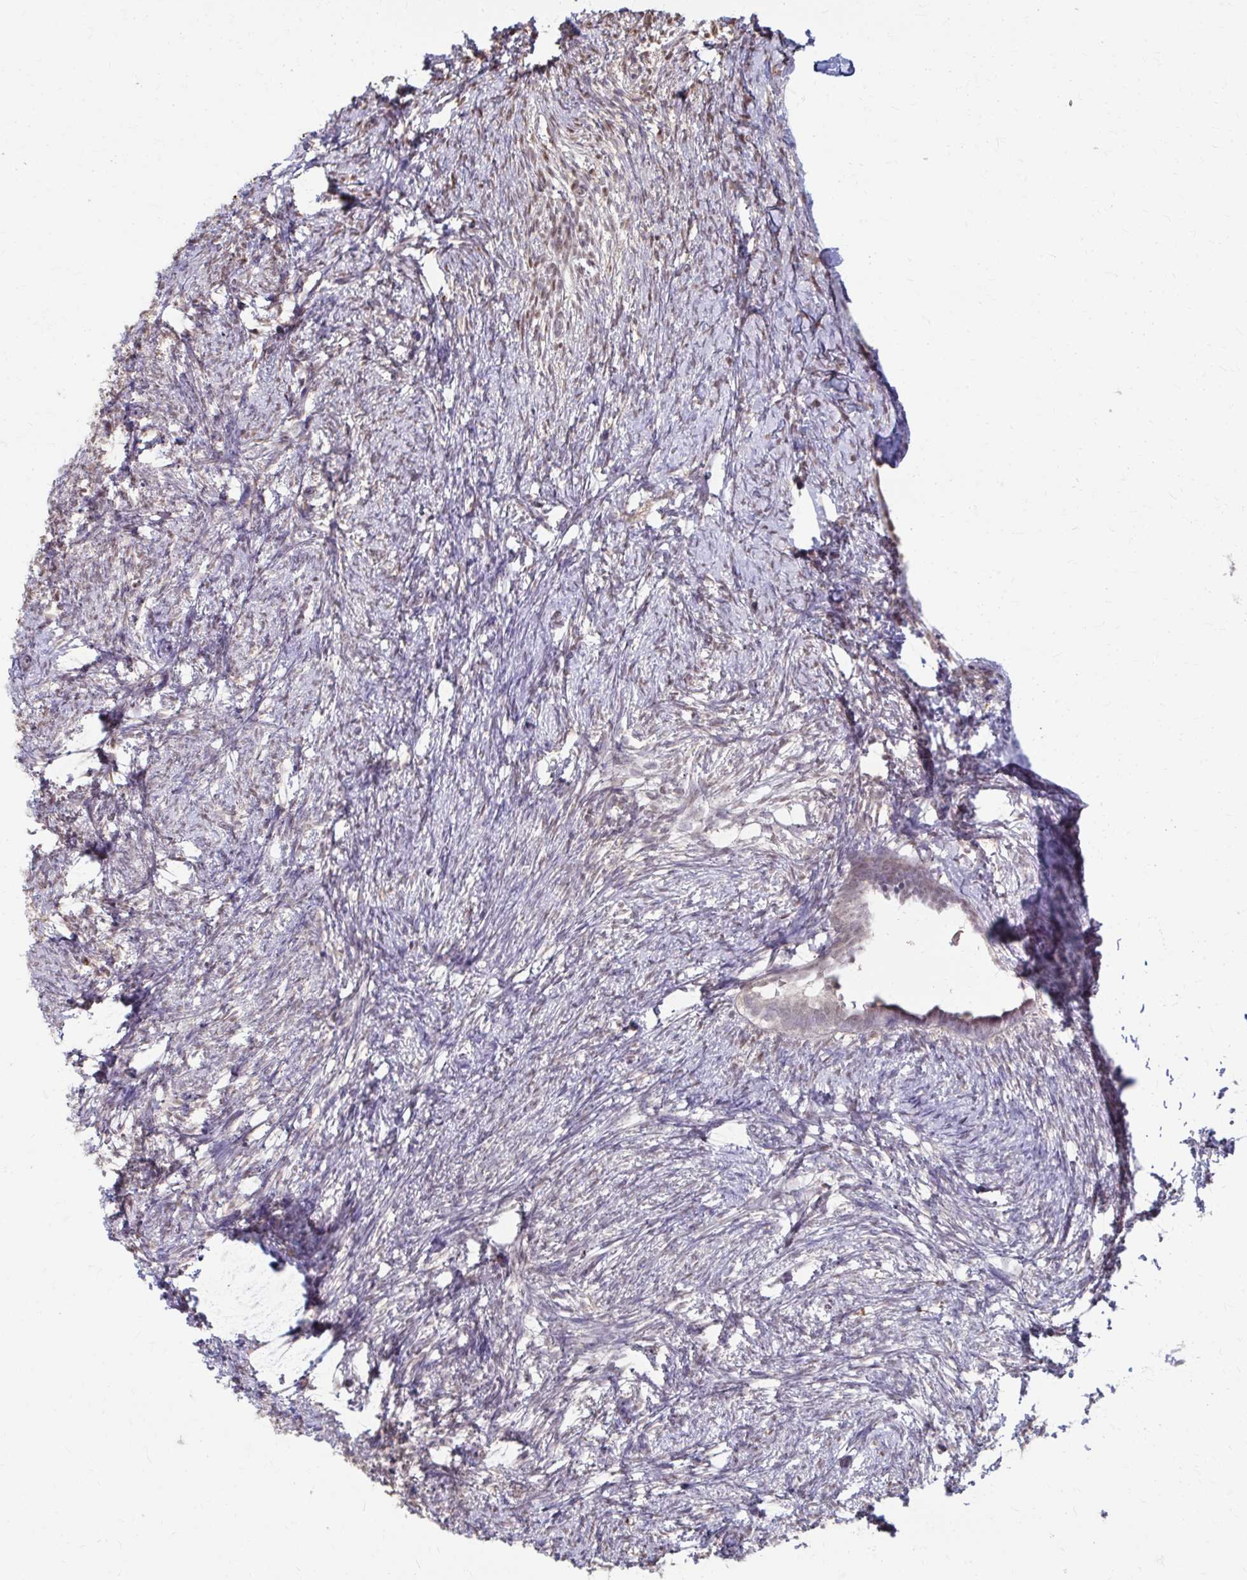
{"staining": {"intensity": "moderate", "quantity": "<25%", "location": "cytoplasmic/membranous"}, "tissue": "ovary", "cell_type": "Follicle cells", "image_type": "normal", "snomed": [{"axis": "morphology", "description": "Normal tissue, NOS"}, {"axis": "topography", "description": "Ovary"}], "caption": "High-power microscopy captured an IHC histopathology image of unremarkable ovary, revealing moderate cytoplasmic/membranous staining in approximately <25% of follicle cells. (Brightfield microscopy of DAB IHC at high magnification).", "gene": "ING4", "patient": {"sex": "female", "age": 41}}